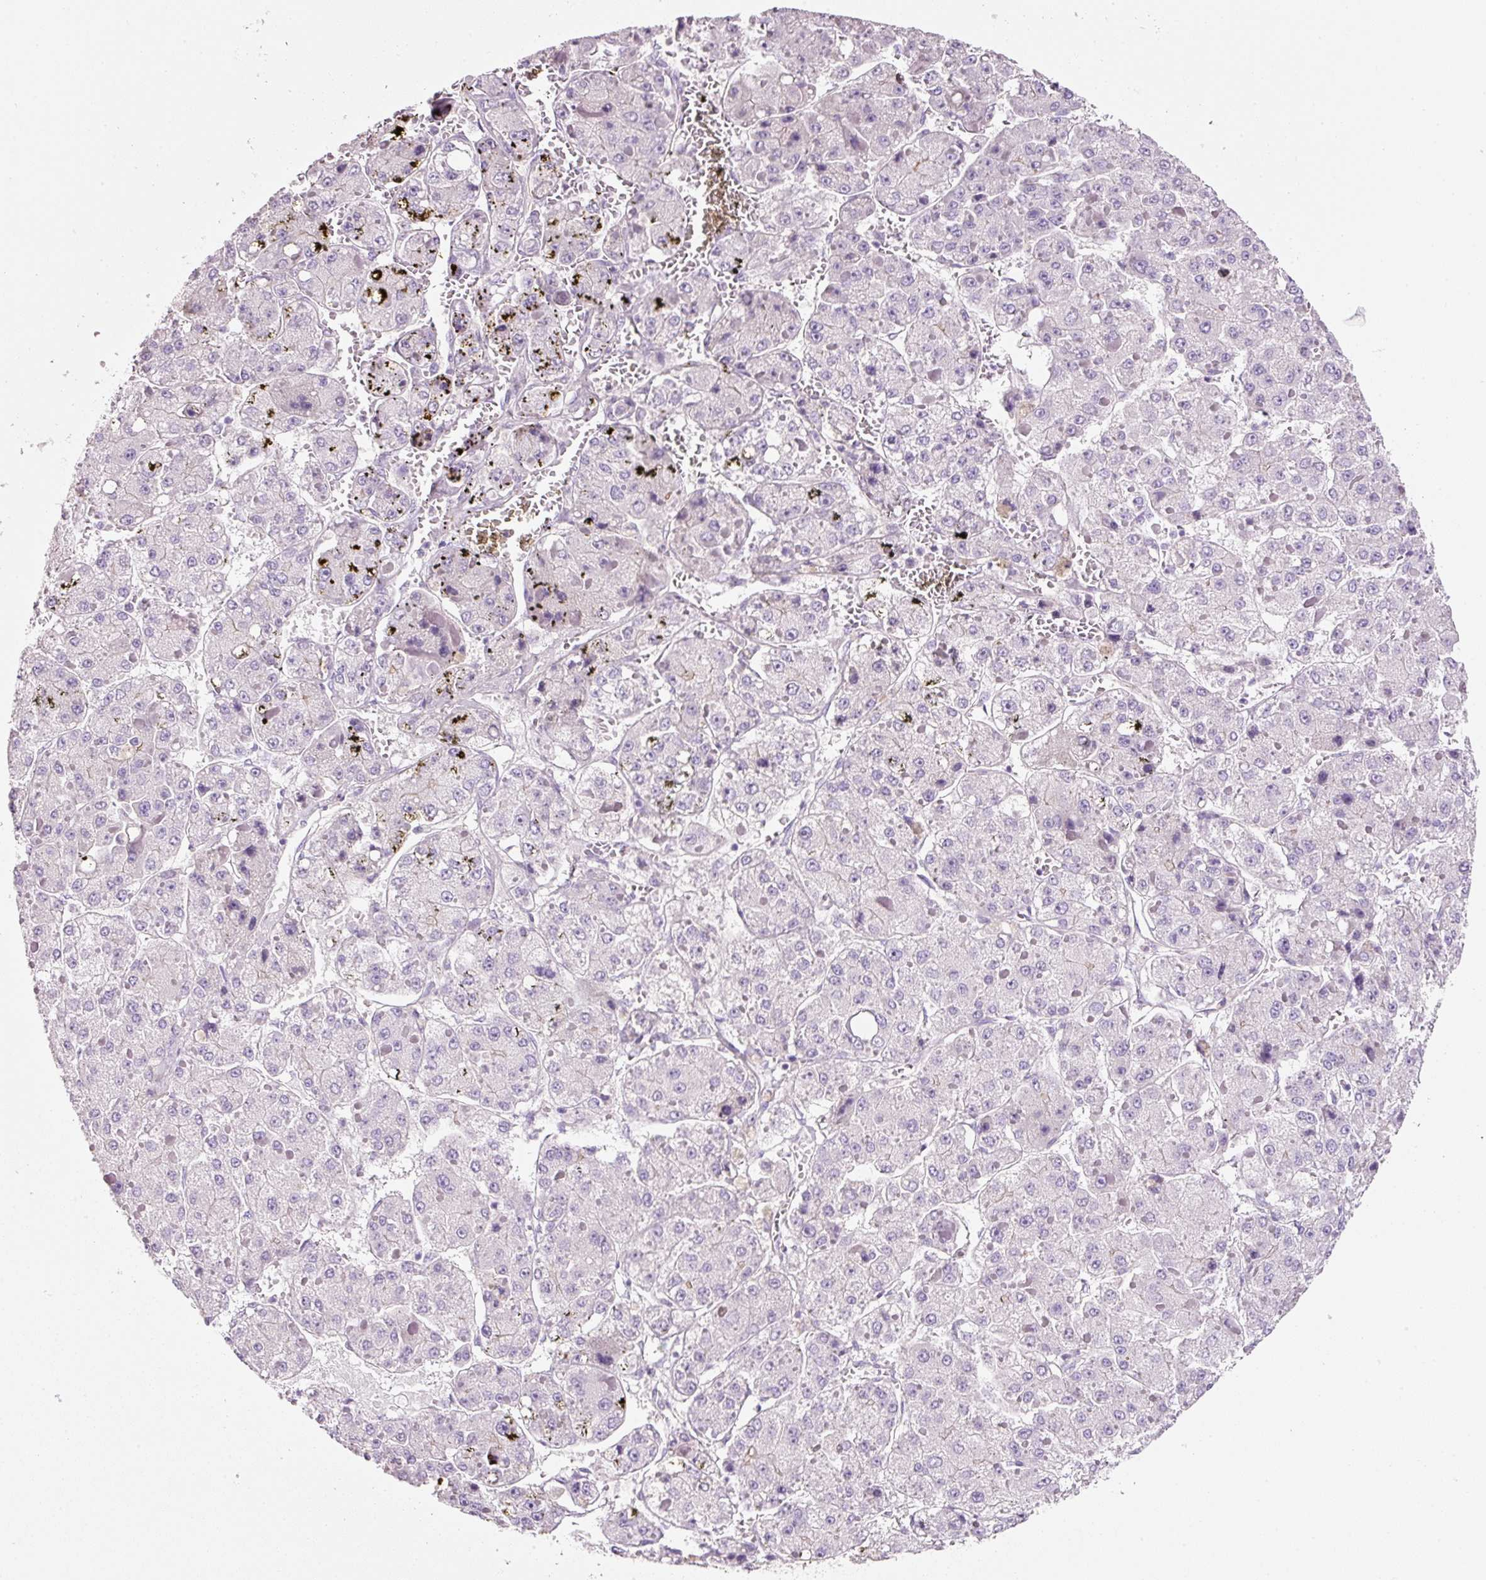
{"staining": {"intensity": "negative", "quantity": "none", "location": "none"}, "tissue": "liver cancer", "cell_type": "Tumor cells", "image_type": "cancer", "snomed": [{"axis": "morphology", "description": "Carcinoma, Hepatocellular, NOS"}, {"axis": "topography", "description": "Liver"}], "caption": "Liver hepatocellular carcinoma stained for a protein using immunohistochemistry (IHC) displays no expression tumor cells.", "gene": "SOS2", "patient": {"sex": "female", "age": 73}}